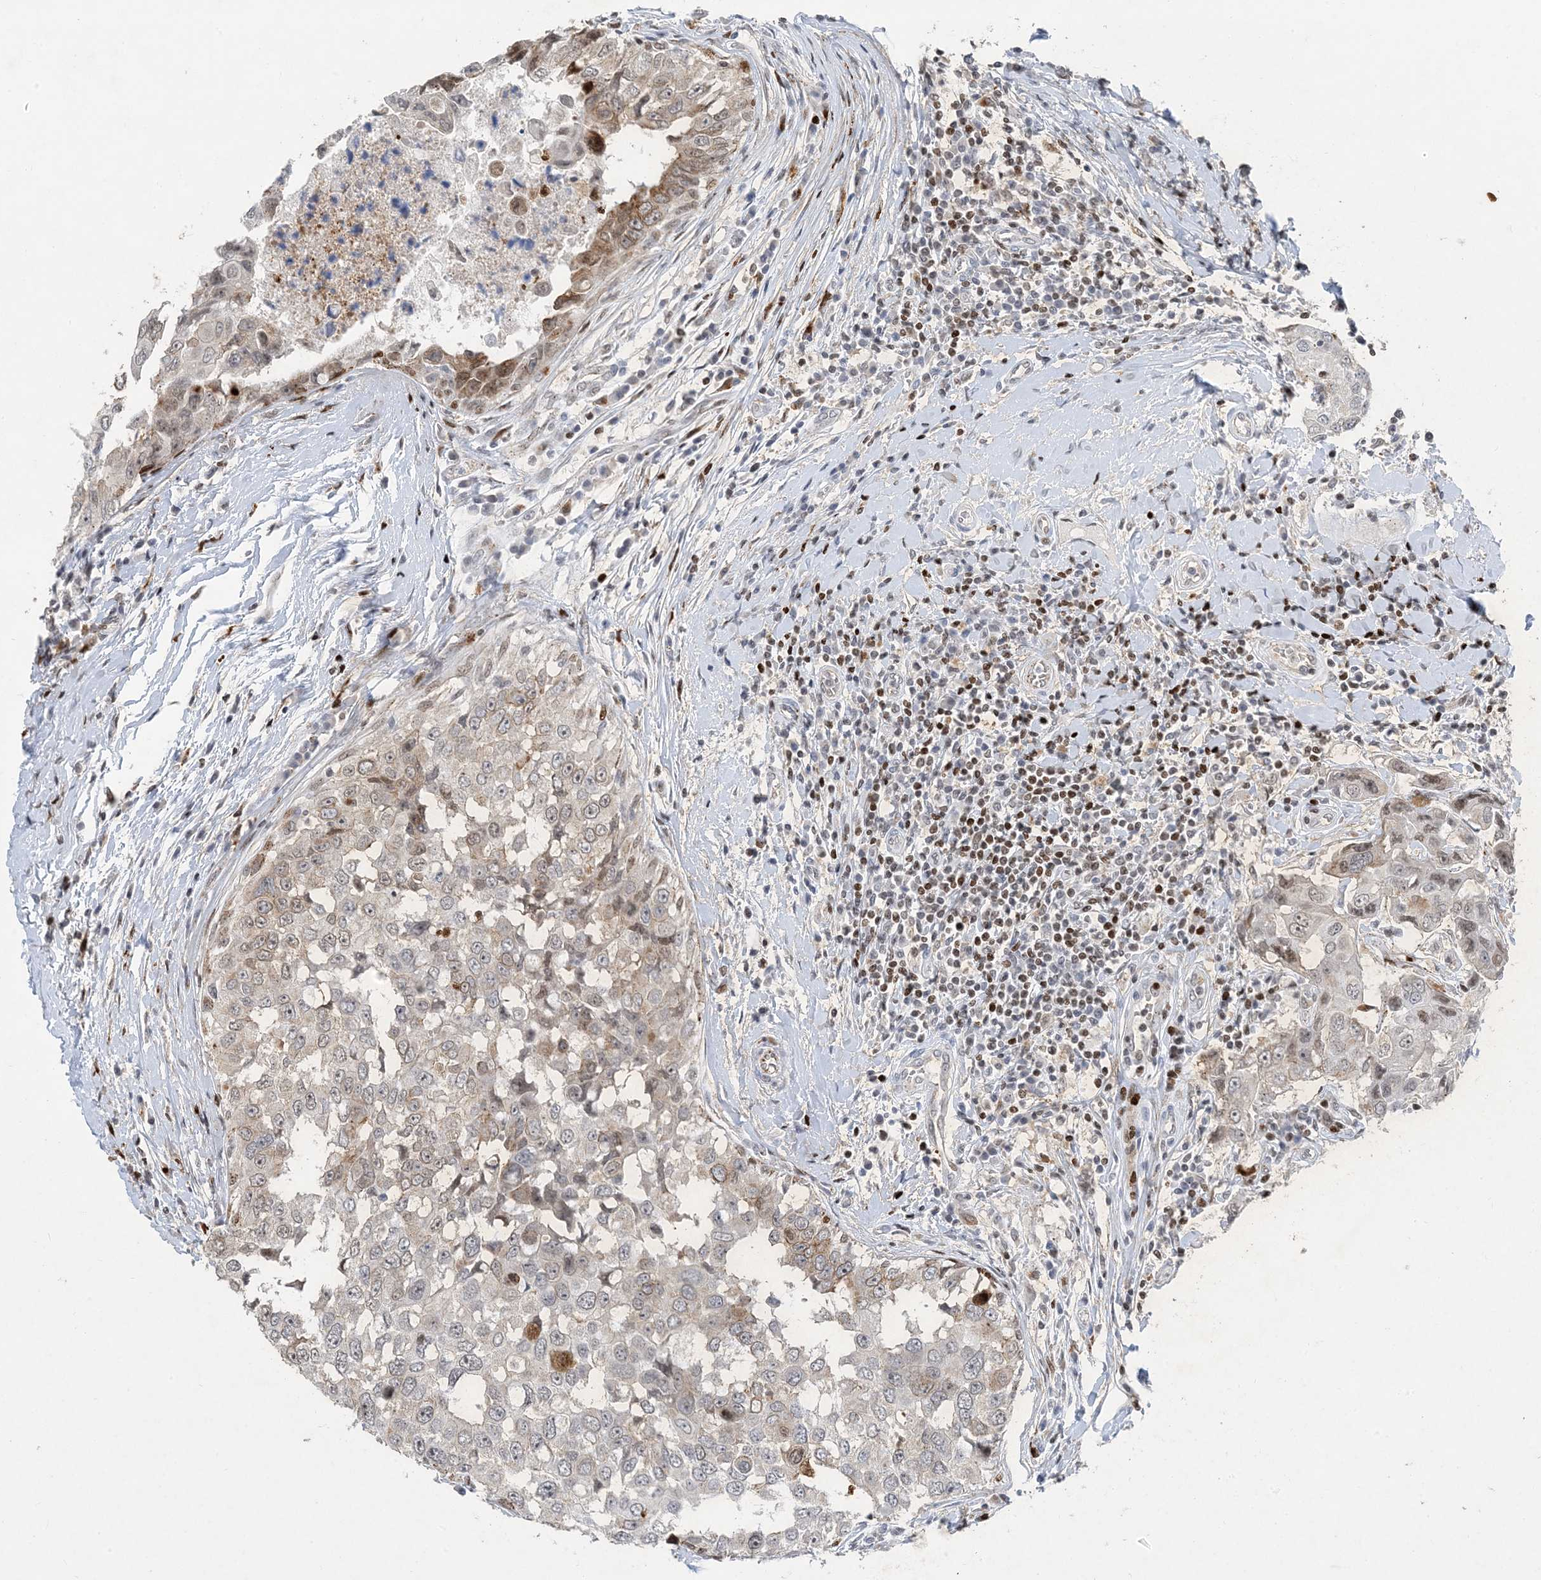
{"staining": {"intensity": "moderate", "quantity": "<25%", "location": "cytoplasmic/membranous,nuclear"}, "tissue": "breast cancer", "cell_type": "Tumor cells", "image_type": "cancer", "snomed": [{"axis": "morphology", "description": "Duct carcinoma"}, {"axis": "topography", "description": "Breast"}], "caption": "Protein staining exhibits moderate cytoplasmic/membranous and nuclear staining in about <25% of tumor cells in breast intraductal carcinoma.", "gene": "SLC25A53", "patient": {"sex": "female", "age": 27}}